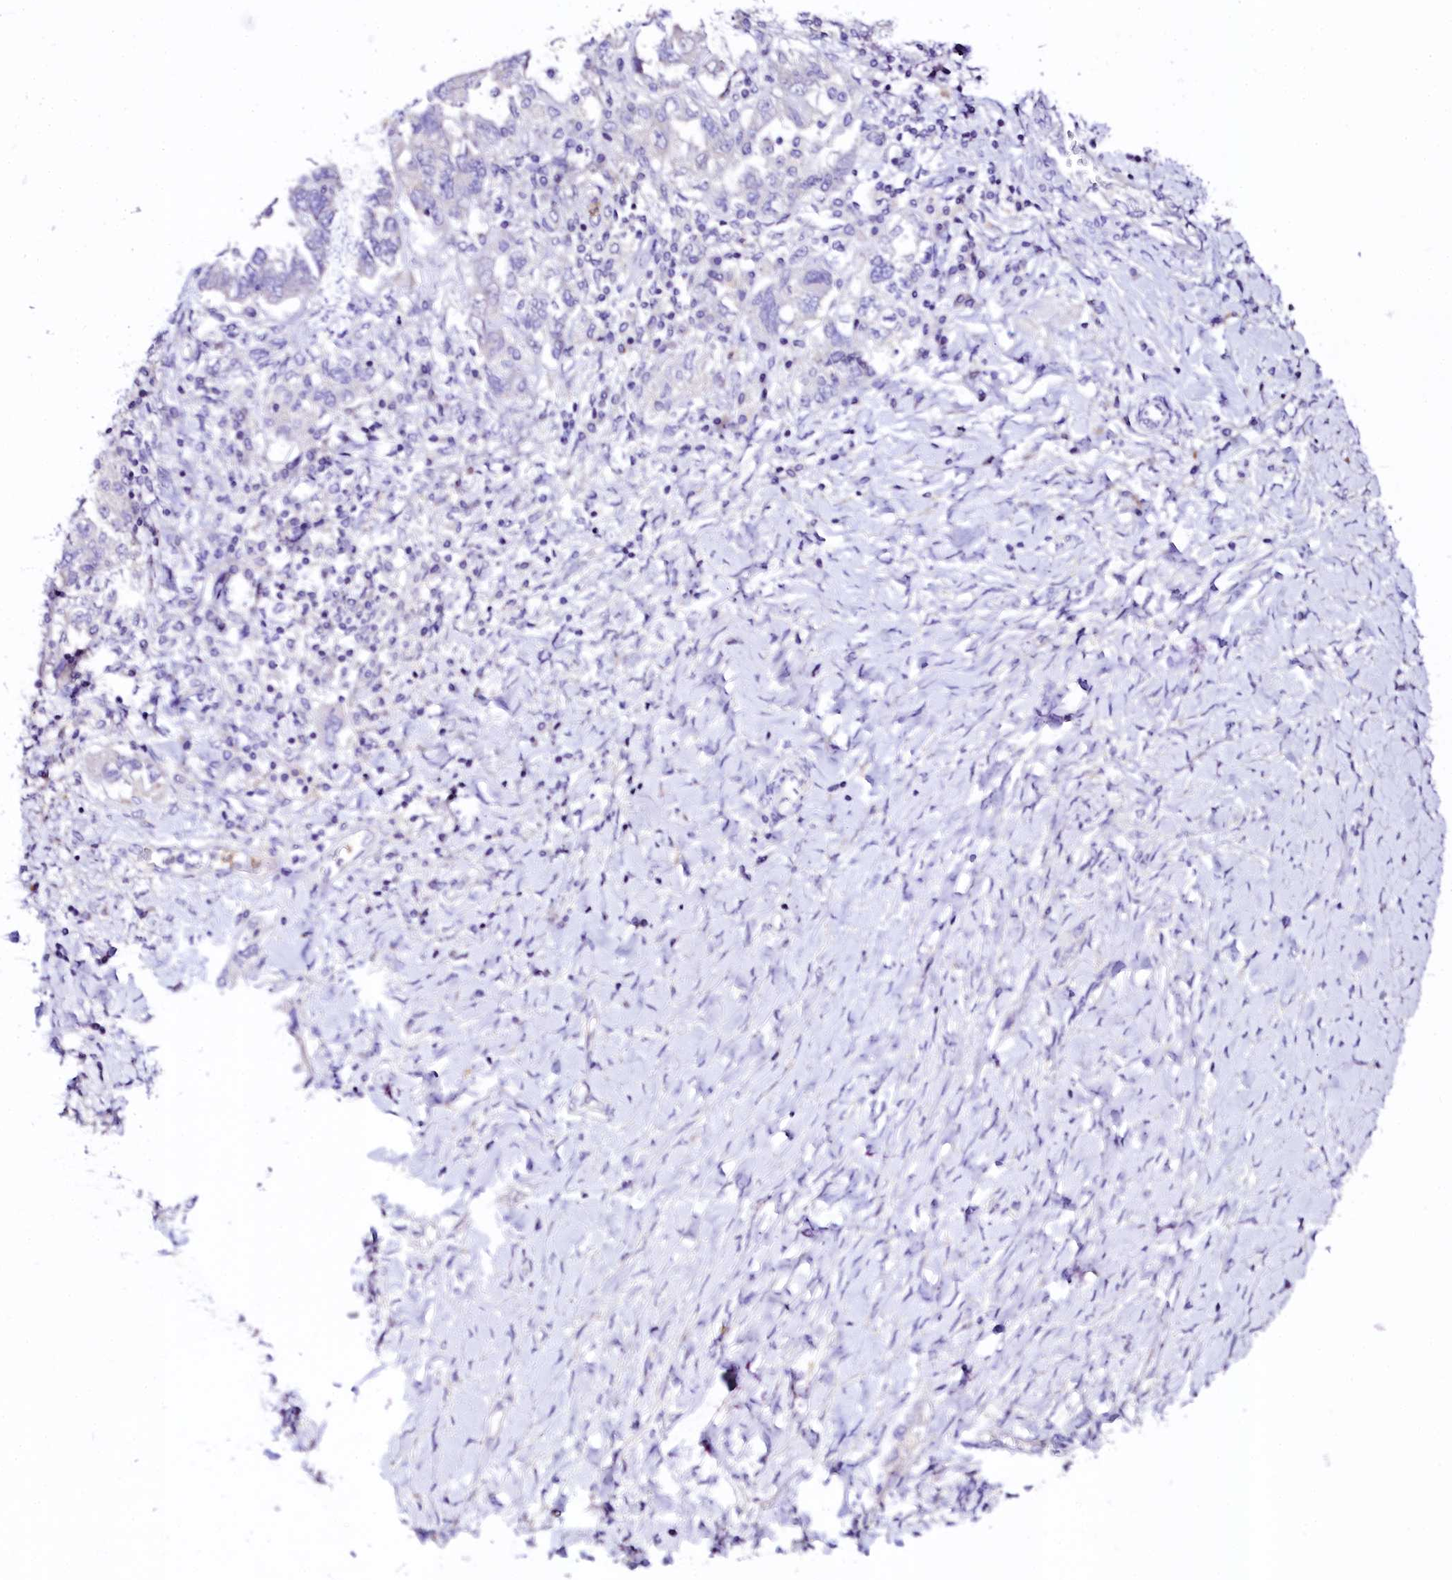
{"staining": {"intensity": "negative", "quantity": "none", "location": "none"}, "tissue": "ovarian cancer", "cell_type": "Tumor cells", "image_type": "cancer", "snomed": [{"axis": "morphology", "description": "Carcinoma, NOS"}, {"axis": "morphology", "description": "Cystadenocarcinoma, serous, NOS"}, {"axis": "topography", "description": "Ovary"}], "caption": "There is no significant expression in tumor cells of serous cystadenocarcinoma (ovarian).", "gene": "NAA16", "patient": {"sex": "female", "age": 69}}